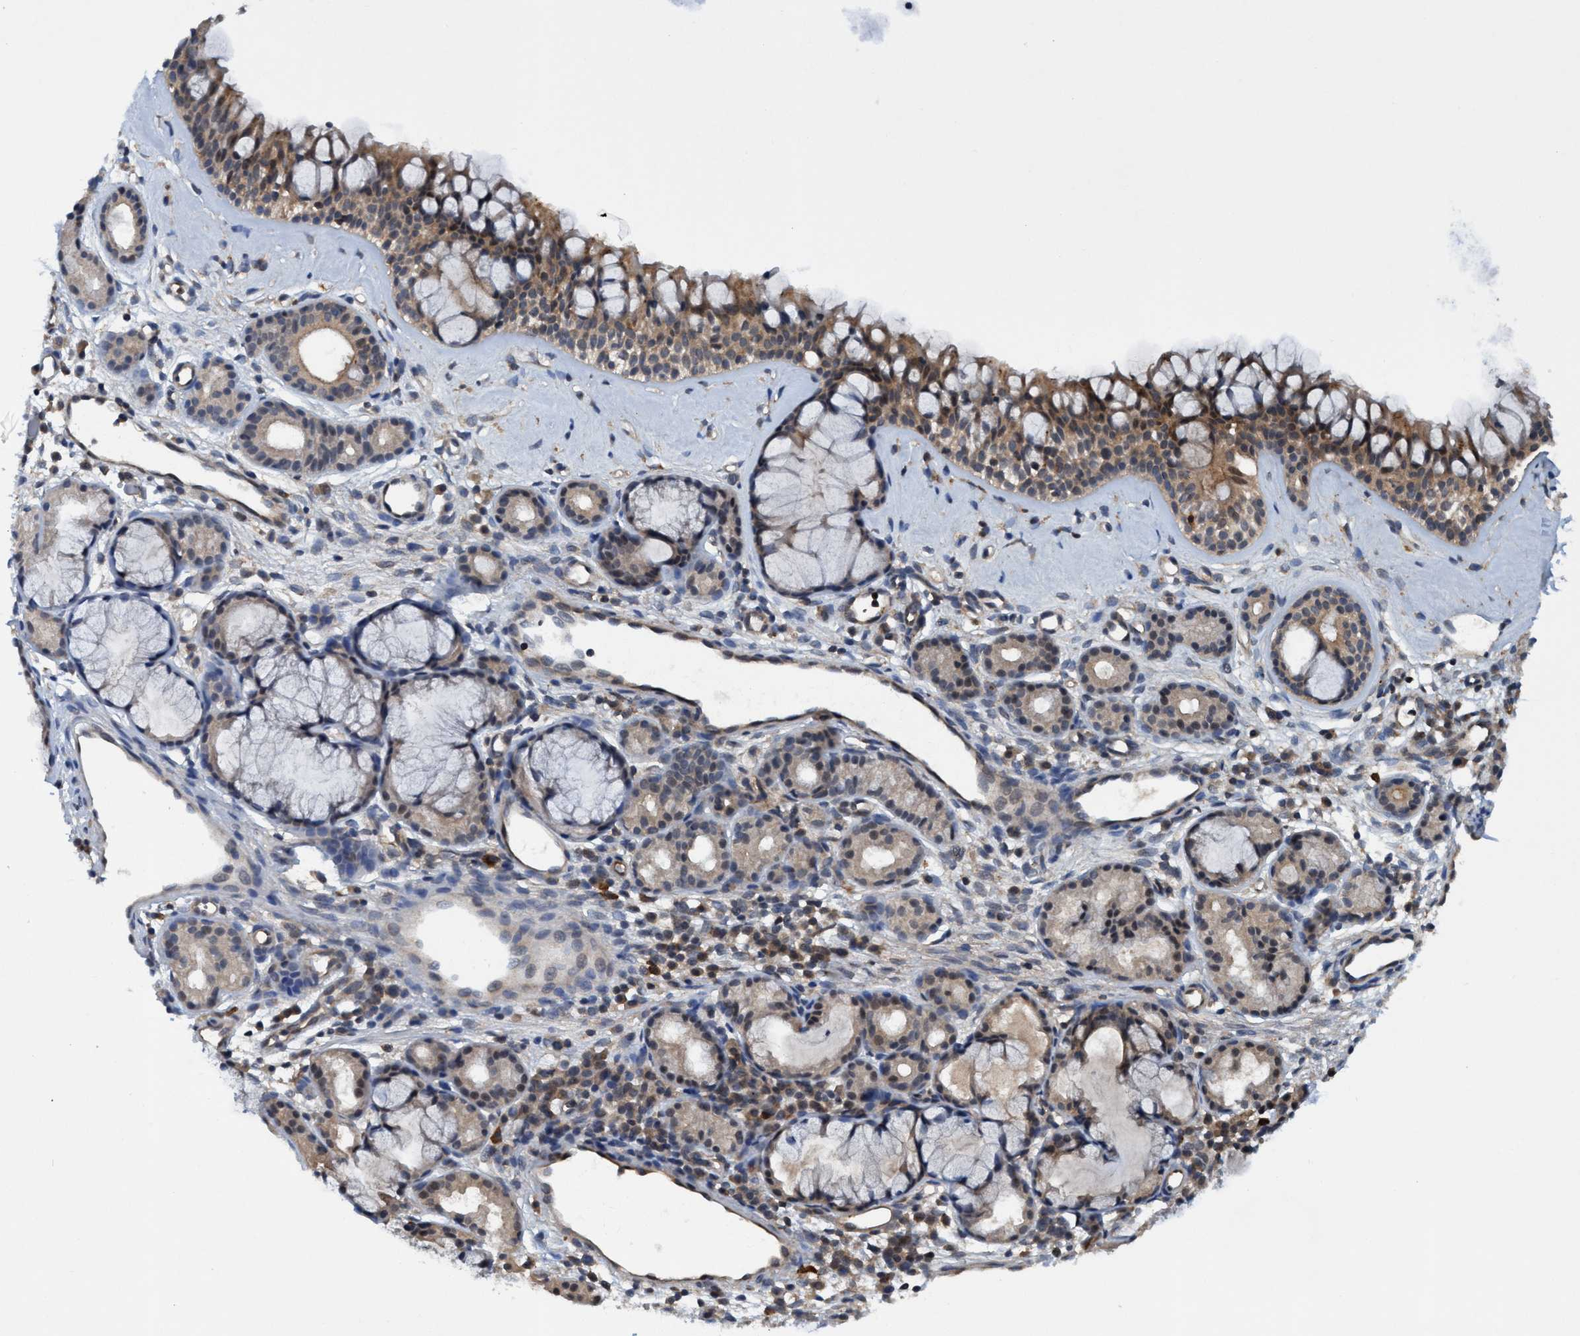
{"staining": {"intensity": "weak", "quantity": ">75%", "location": "cytoplasmic/membranous"}, "tissue": "nasopharynx", "cell_type": "Respiratory epithelial cells", "image_type": "normal", "snomed": [{"axis": "morphology", "description": "Normal tissue, NOS"}, {"axis": "topography", "description": "Nasopharynx"}], "caption": "An IHC histopathology image of benign tissue is shown. Protein staining in brown labels weak cytoplasmic/membranous positivity in nasopharynx within respiratory epithelial cells.", "gene": "TRIM65", "patient": {"sex": "female", "age": 42}}